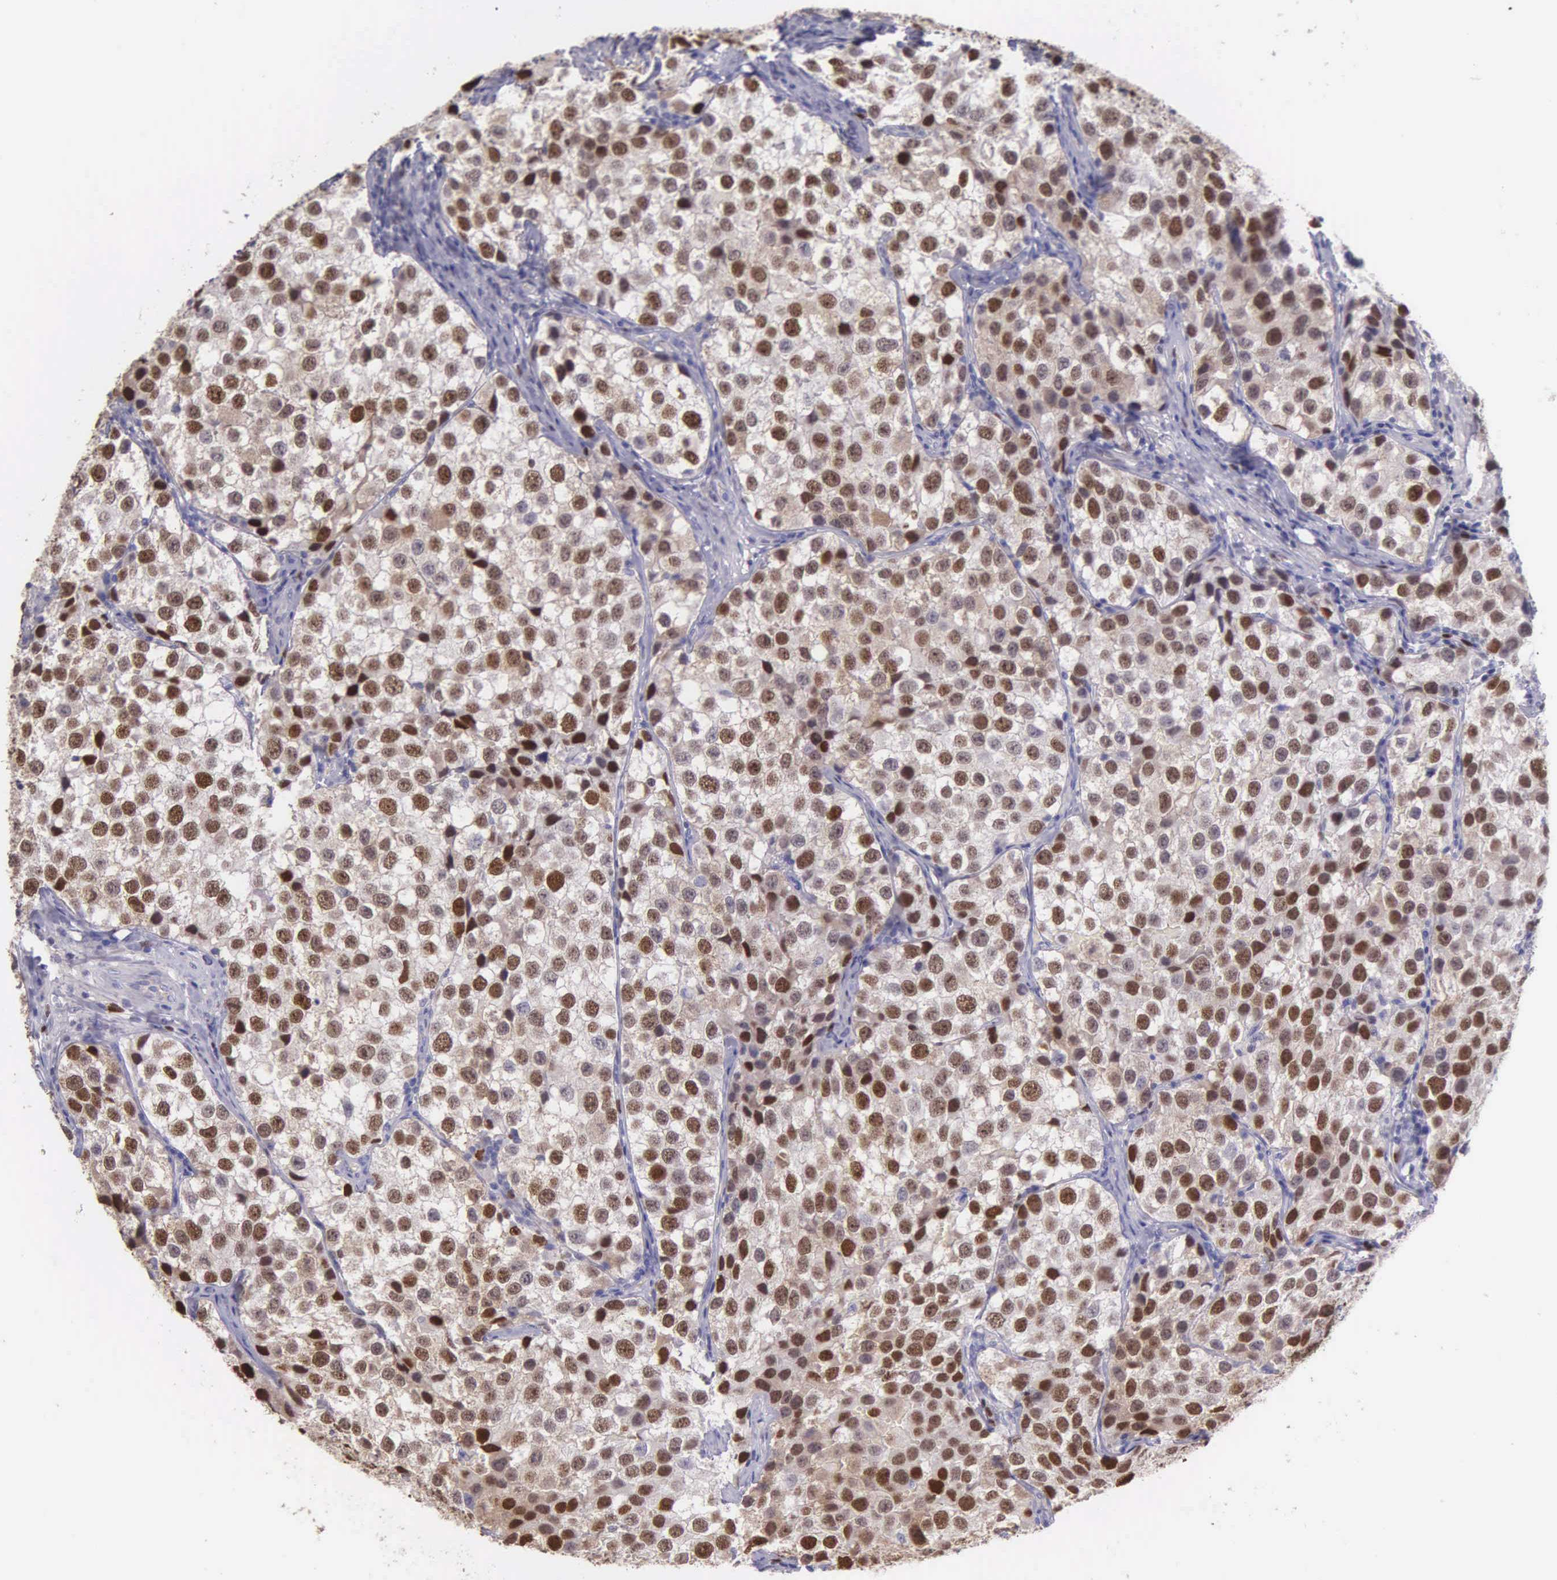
{"staining": {"intensity": "moderate", "quantity": ">75%", "location": "nuclear"}, "tissue": "testis cancer", "cell_type": "Tumor cells", "image_type": "cancer", "snomed": [{"axis": "morphology", "description": "Seminoma, NOS"}, {"axis": "topography", "description": "Testis"}], "caption": "Brown immunohistochemical staining in testis cancer (seminoma) displays moderate nuclear expression in approximately >75% of tumor cells.", "gene": "MCM5", "patient": {"sex": "male", "age": 39}}